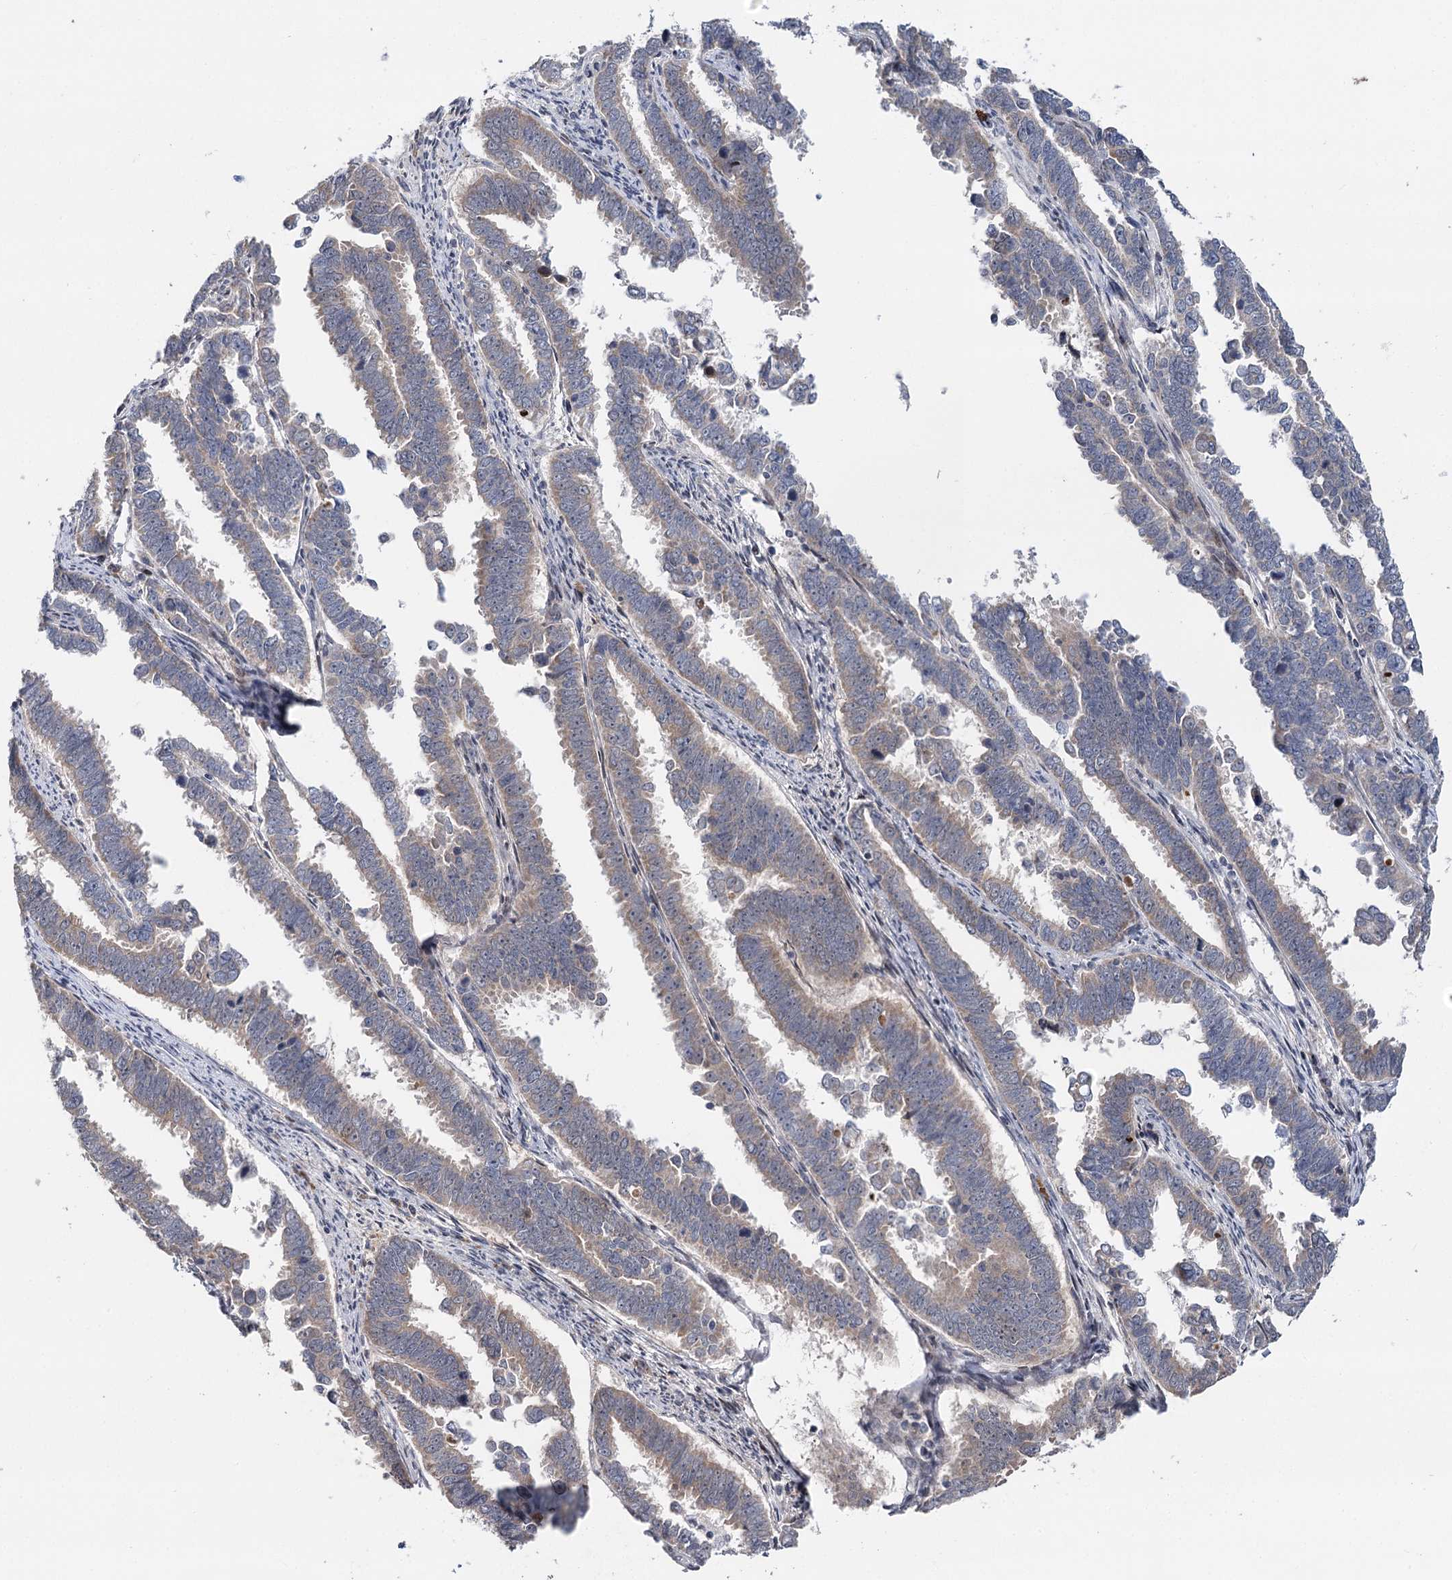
{"staining": {"intensity": "weak", "quantity": "25%-75%", "location": "cytoplasmic/membranous"}, "tissue": "endometrial cancer", "cell_type": "Tumor cells", "image_type": "cancer", "snomed": [{"axis": "morphology", "description": "Adenocarcinoma, NOS"}, {"axis": "topography", "description": "Endometrium"}], "caption": "This histopathology image exhibits immunohistochemistry (IHC) staining of human endometrial cancer (adenocarcinoma), with low weak cytoplasmic/membranous expression in about 25%-75% of tumor cells.", "gene": "PTGR1", "patient": {"sex": "female", "age": 75}}